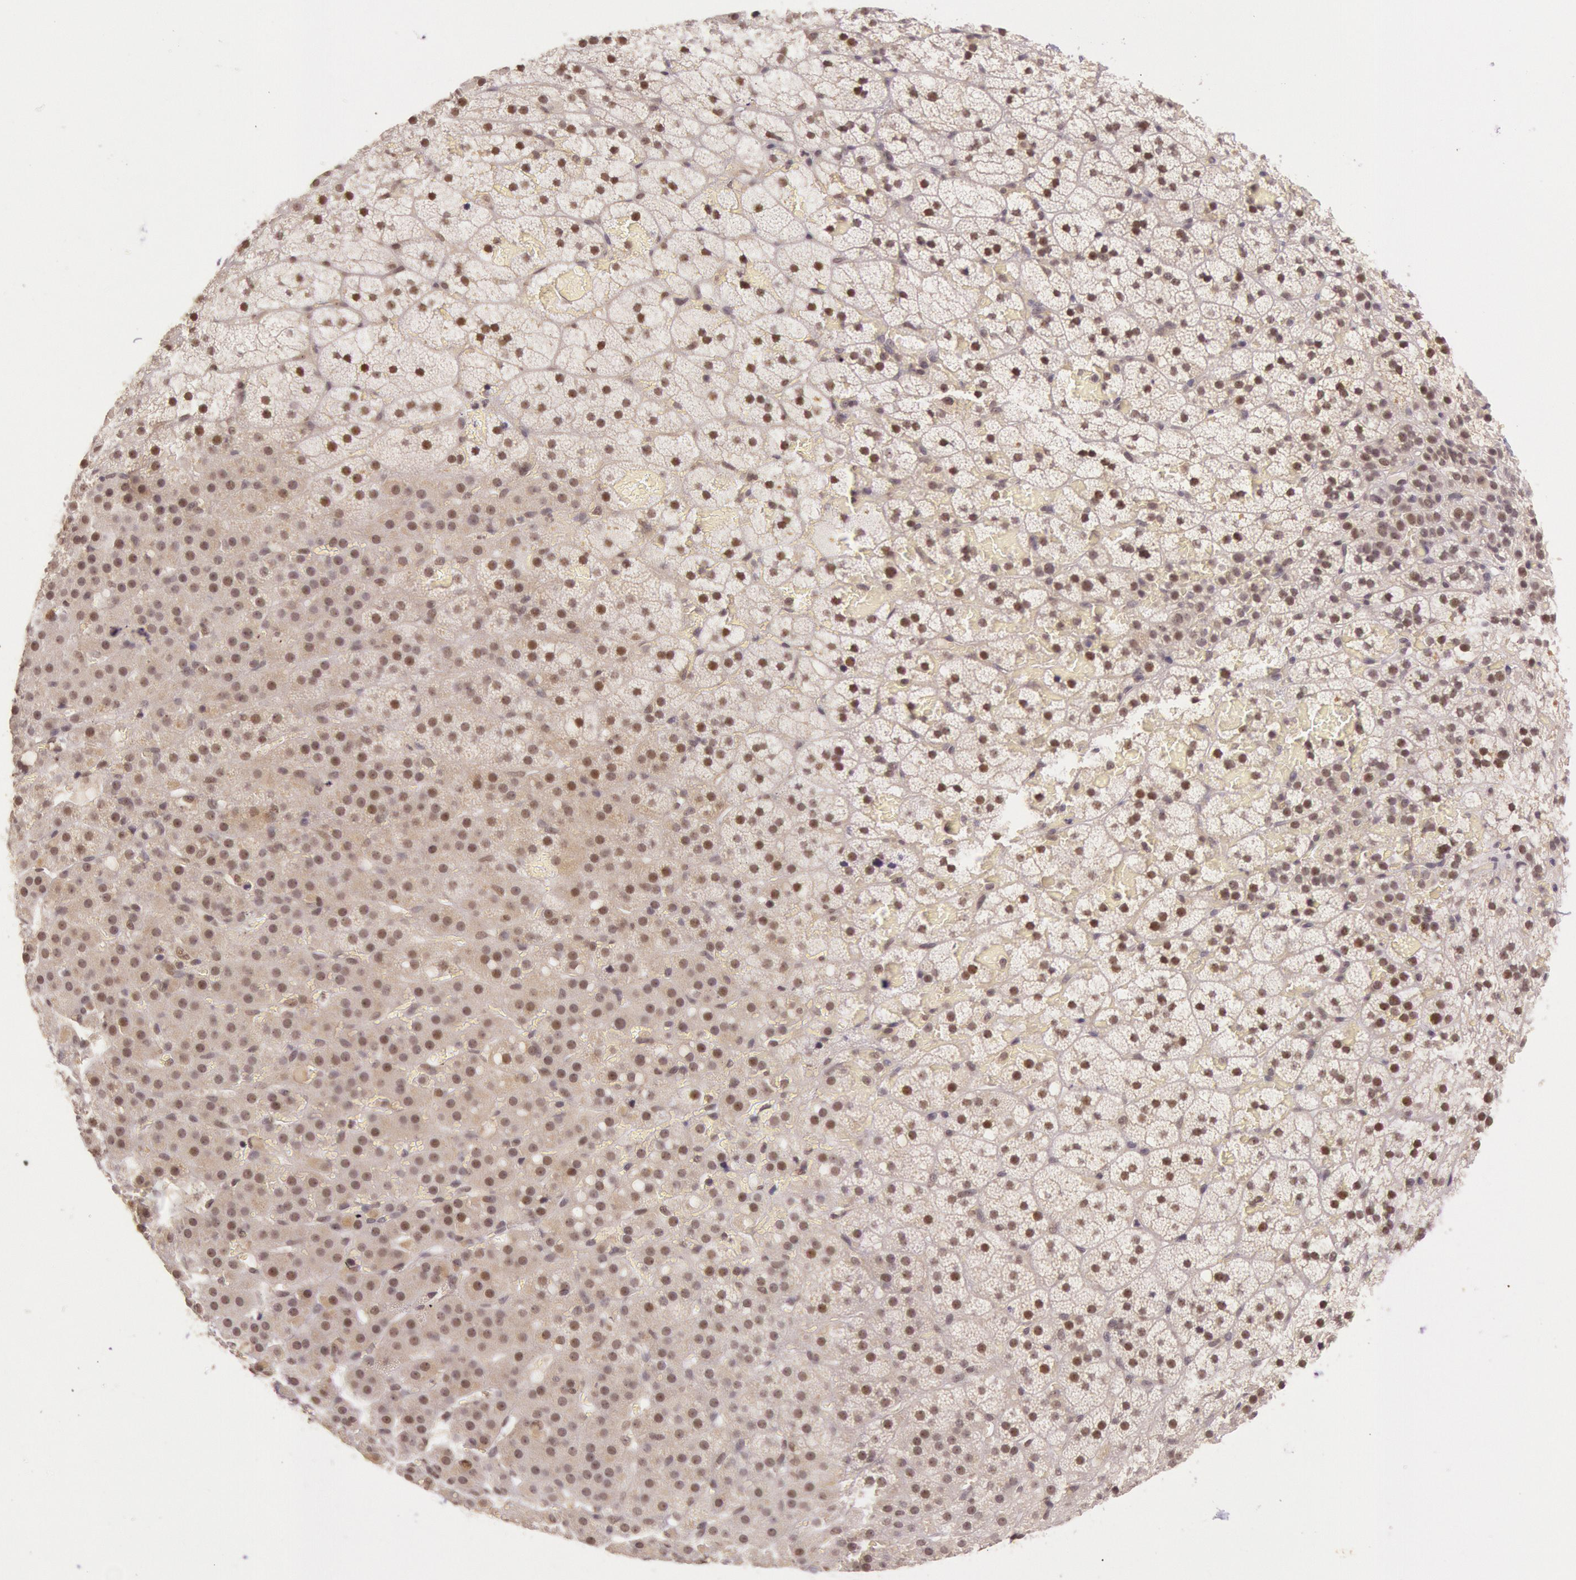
{"staining": {"intensity": "moderate", "quantity": "25%-75%", "location": "nuclear"}, "tissue": "adrenal gland", "cell_type": "Glandular cells", "image_type": "normal", "snomed": [{"axis": "morphology", "description": "Normal tissue, NOS"}, {"axis": "topography", "description": "Adrenal gland"}], "caption": "Adrenal gland stained for a protein displays moderate nuclear positivity in glandular cells. (DAB IHC, brown staining for protein, blue staining for nuclei).", "gene": "RTL10", "patient": {"sex": "male", "age": 35}}